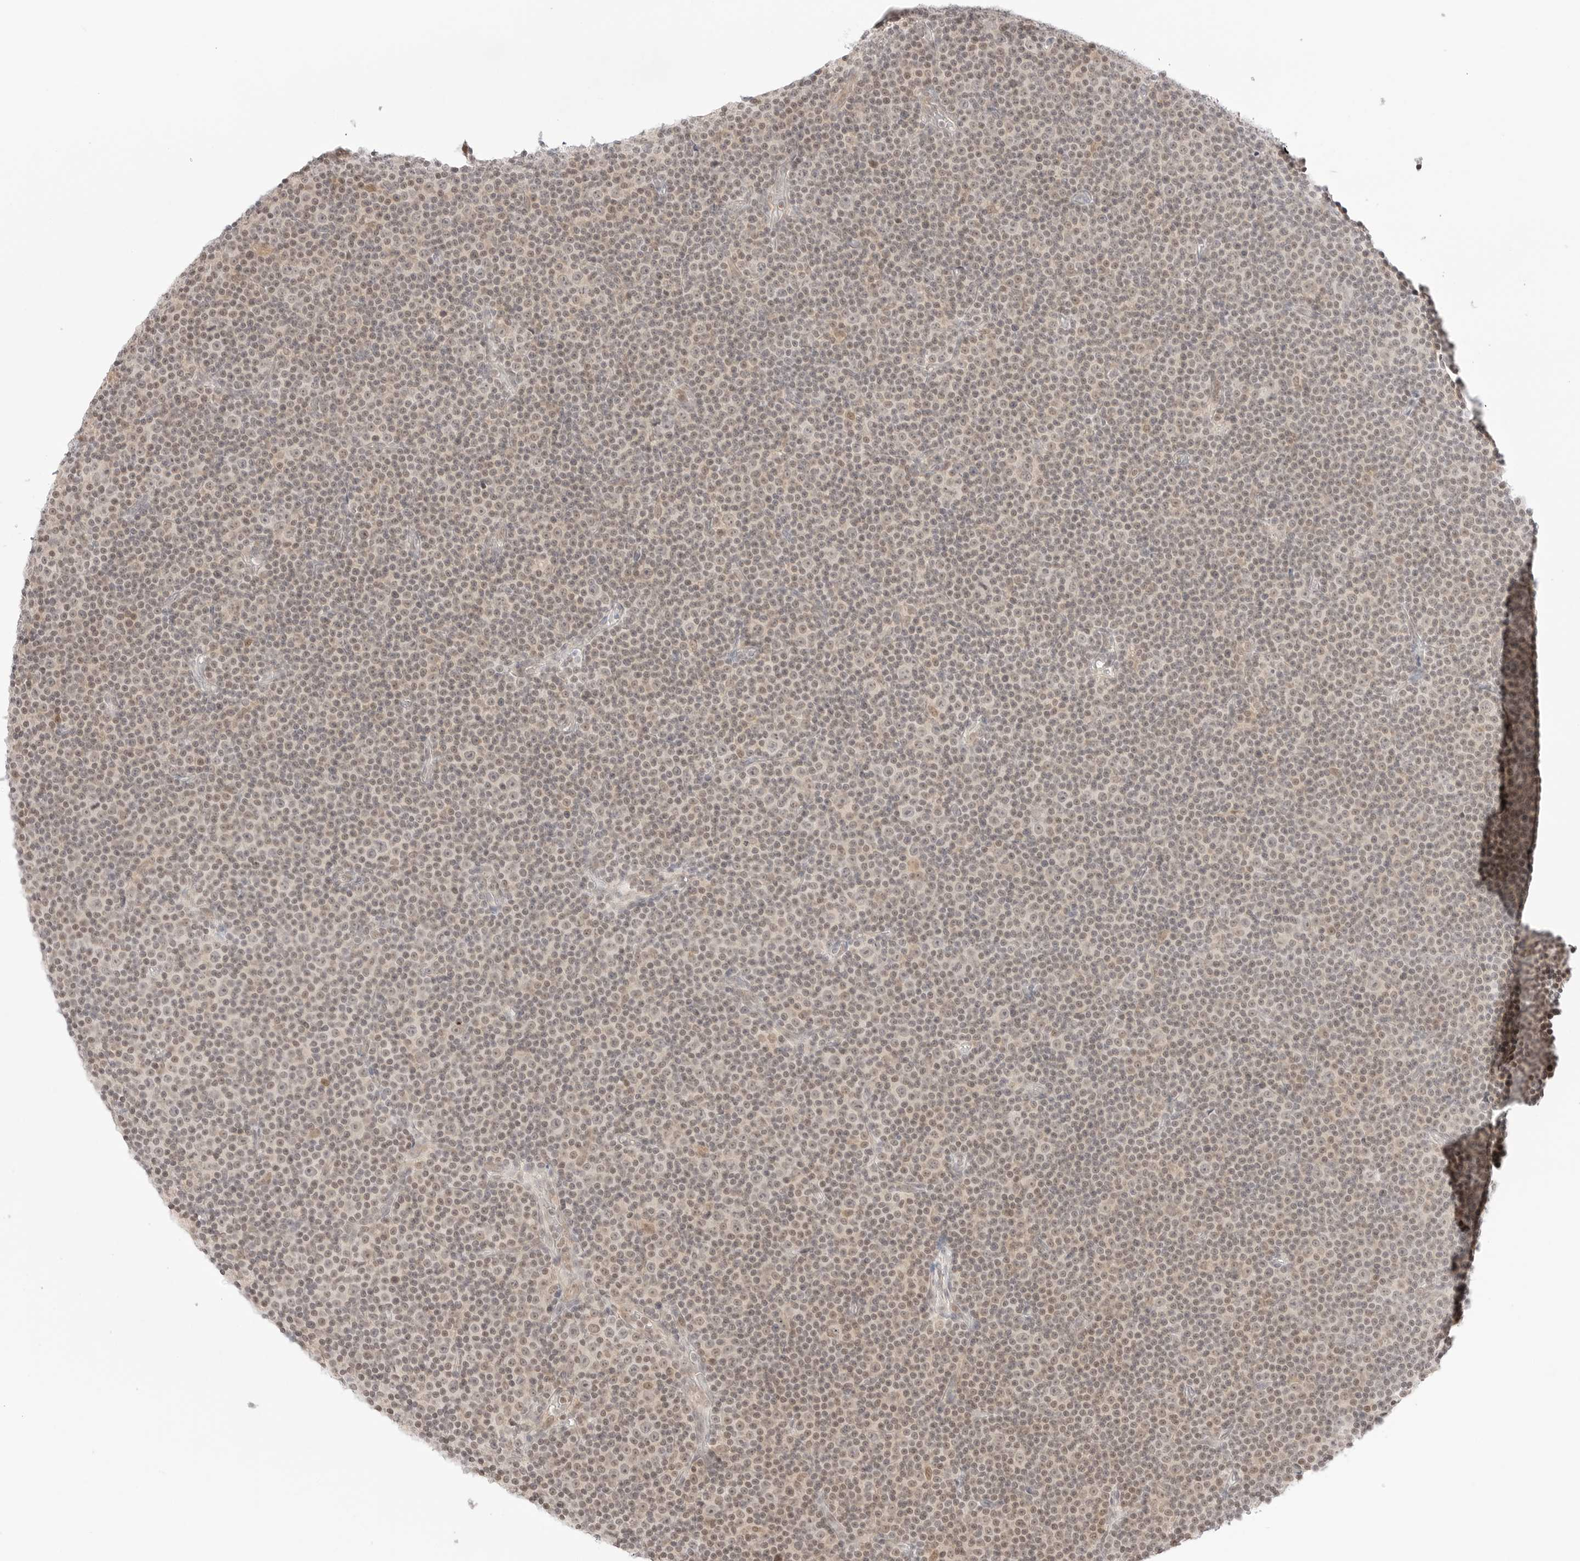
{"staining": {"intensity": "negative", "quantity": "none", "location": "none"}, "tissue": "lymphoma", "cell_type": "Tumor cells", "image_type": "cancer", "snomed": [{"axis": "morphology", "description": "Malignant lymphoma, non-Hodgkin's type, Low grade"}, {"axis": "topography", "description": "Lymph node"}], "caption": "A micrograph of human lymphoma is negative for staining in tumor cells.", "gene": "RPS6KL1", "patient": {"sex": "female", "age": 67}}